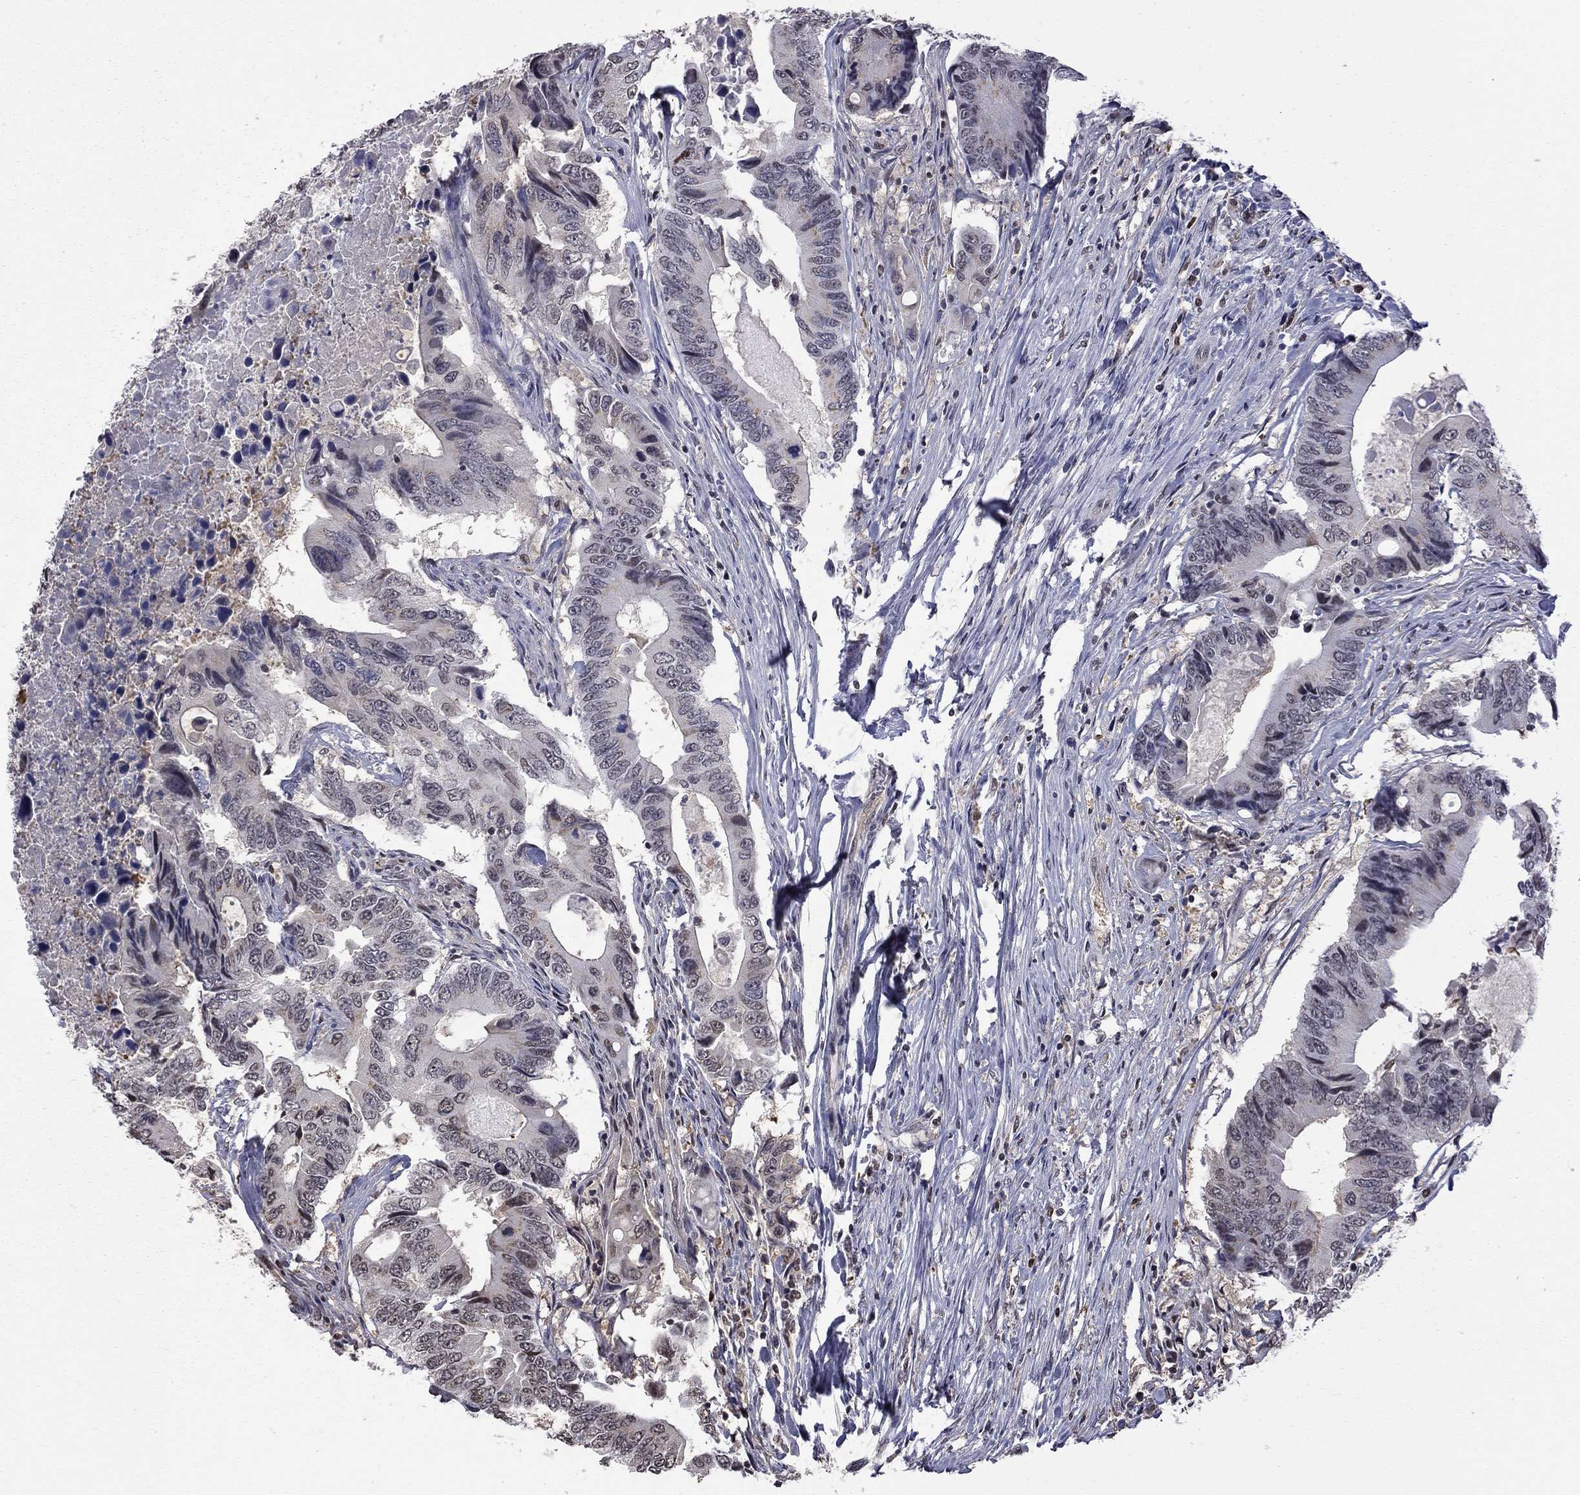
{"staining": {"intensity": "negative", "quantity": "none", "location": "none"}, "tissue": "colorectal cancer", "cell_type": "Tumor cells", "image_type": "cancer", "snomed": [{"axis": "morphology", "description": "Adenocarcinoma, NOS"}, {"axis": "topography", "description": "Colon"}], "caption": "Image shows no protein expression in tumor cells of colorectal cancer tissue.", "gene": "RFWD3", "patient": {"sex": "female", "age": 90}}